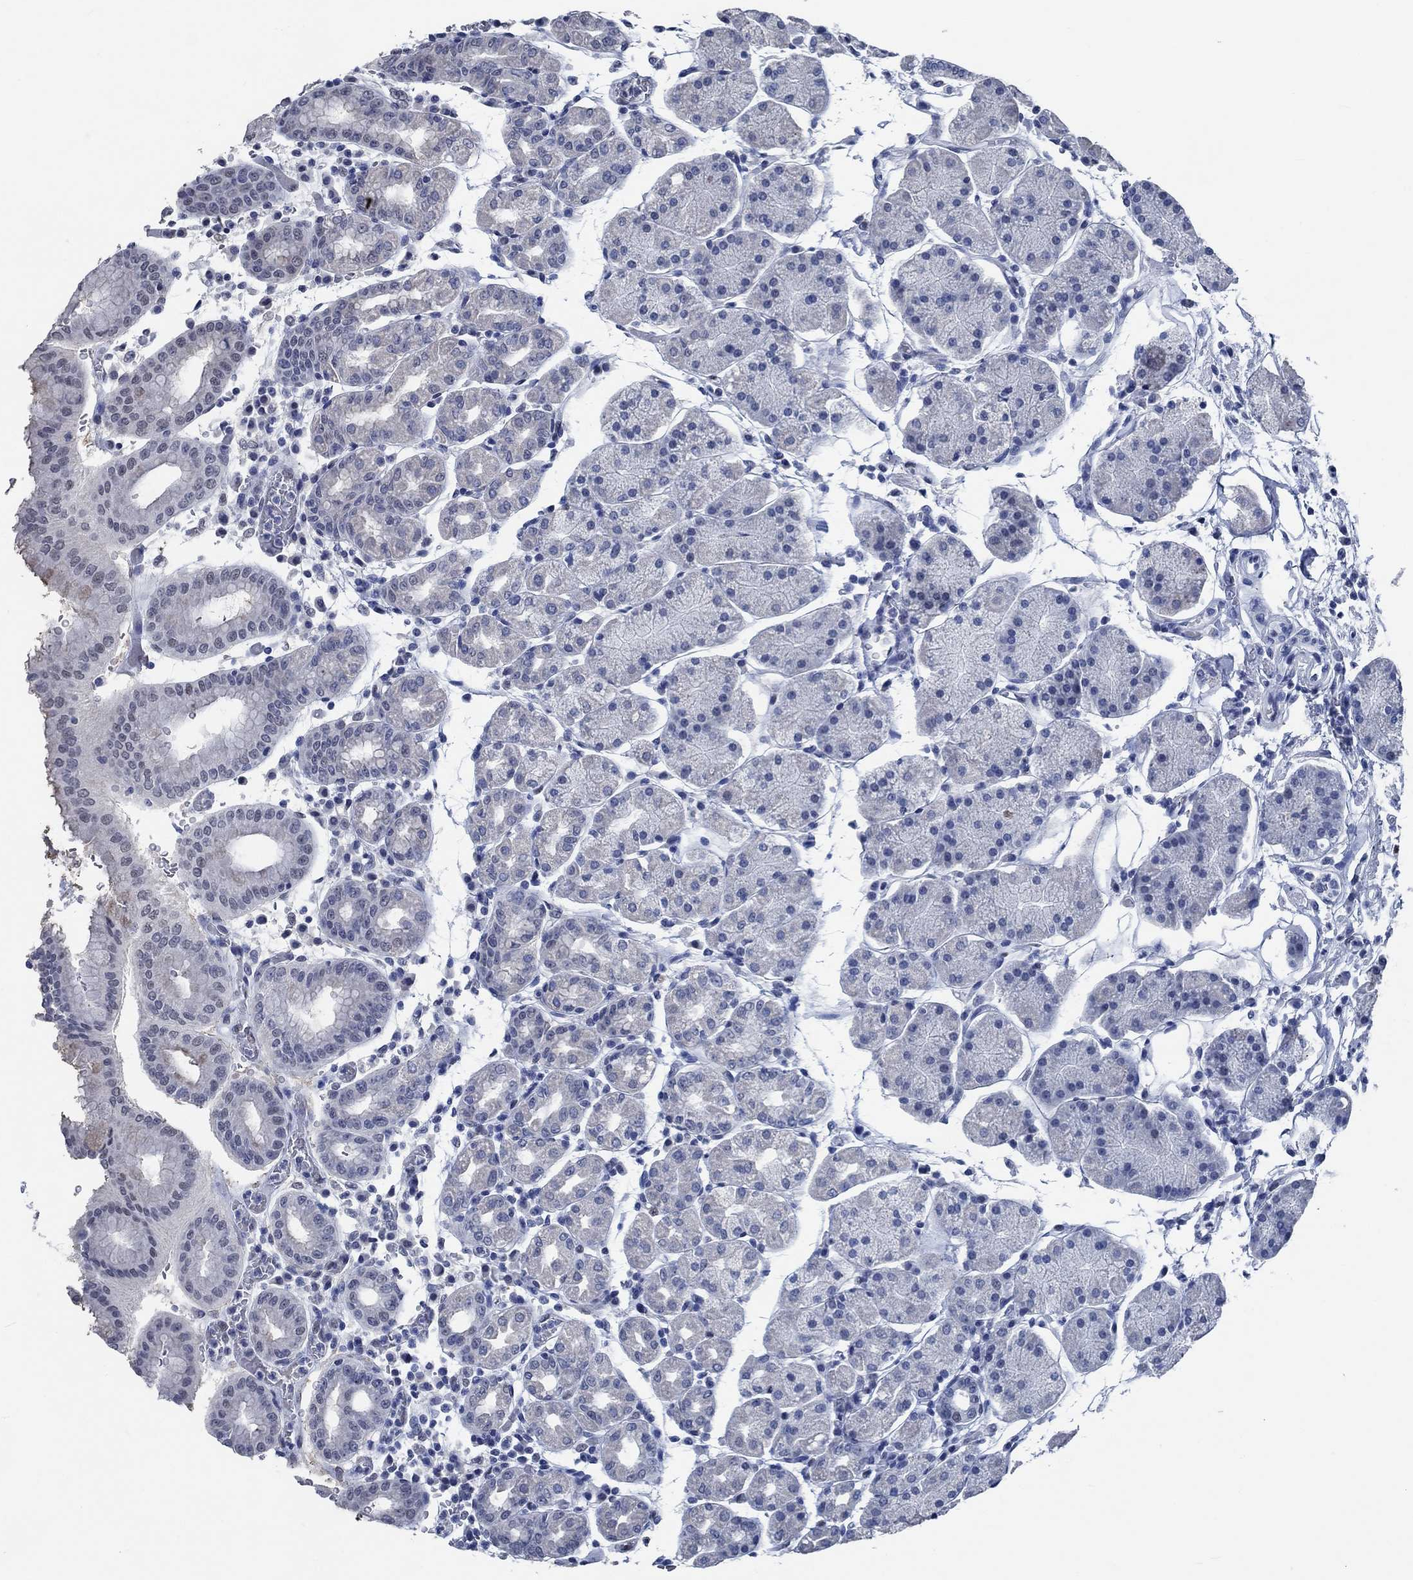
{"staining": {"intensity": "negative", "quantity": "none", "location": "none"}, "tissue": "stomach", "cell_type": "Glandular cells", "image_type": "normal", "snomed": [{"axis": "morphology", "description": "Normal tissue, NOS"}, {"axis": "topography", "description": "Stomach"}], "caption": "Immunohistochemistry of unremarkable stomach demonstrates no positivity in glandular cells.", "gene": "OBSCN", "patient": {"sex": "male", "age": 54}}